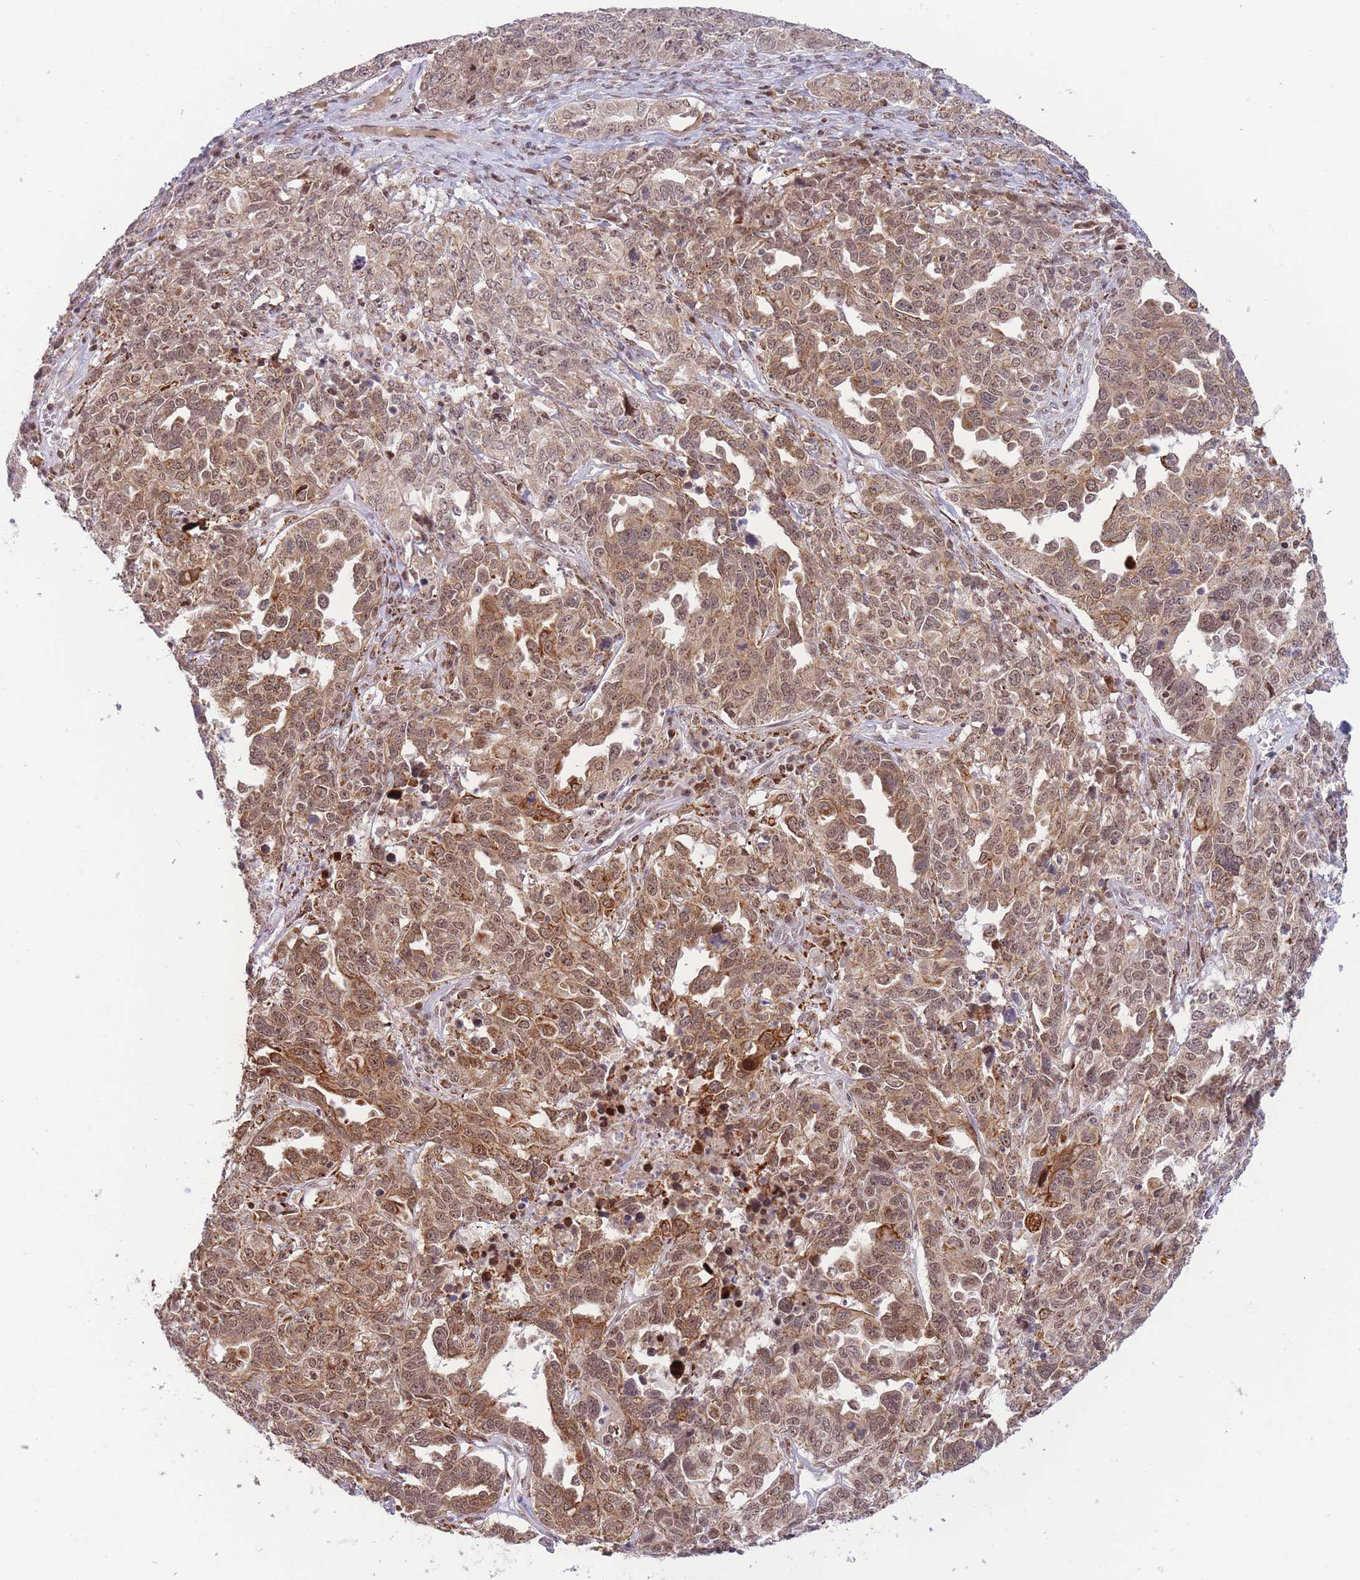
{"staining": {"intensity": "moderate", "quantity": "25%-75%", "location": "cytoplasmic/membranous,nuclear"}, "tissue": "ovarian cancer", "cell_type": "Tumor cells", "image_type": "cancer", "snomed": [{"axis": "morphology", "description": "Carcinoma, endometroid"}, {"axis": "topography", "description": "Ovary"}], "caption": "High-magnification brightfield microscopy of ovarian cancer (endometroid carcinoma) stained with DAB (brown) and counterstained with hematoxylin (blue). tumor cells exhibit moderate cytoplasmic/membranous and nuclear expression is appreciated in about25%-75% of cells. (DAB = brown stain, brightfield microscopy at high magnification).", "gene": "TARBP2", "patient": {"sex": "female", "age": 62}}